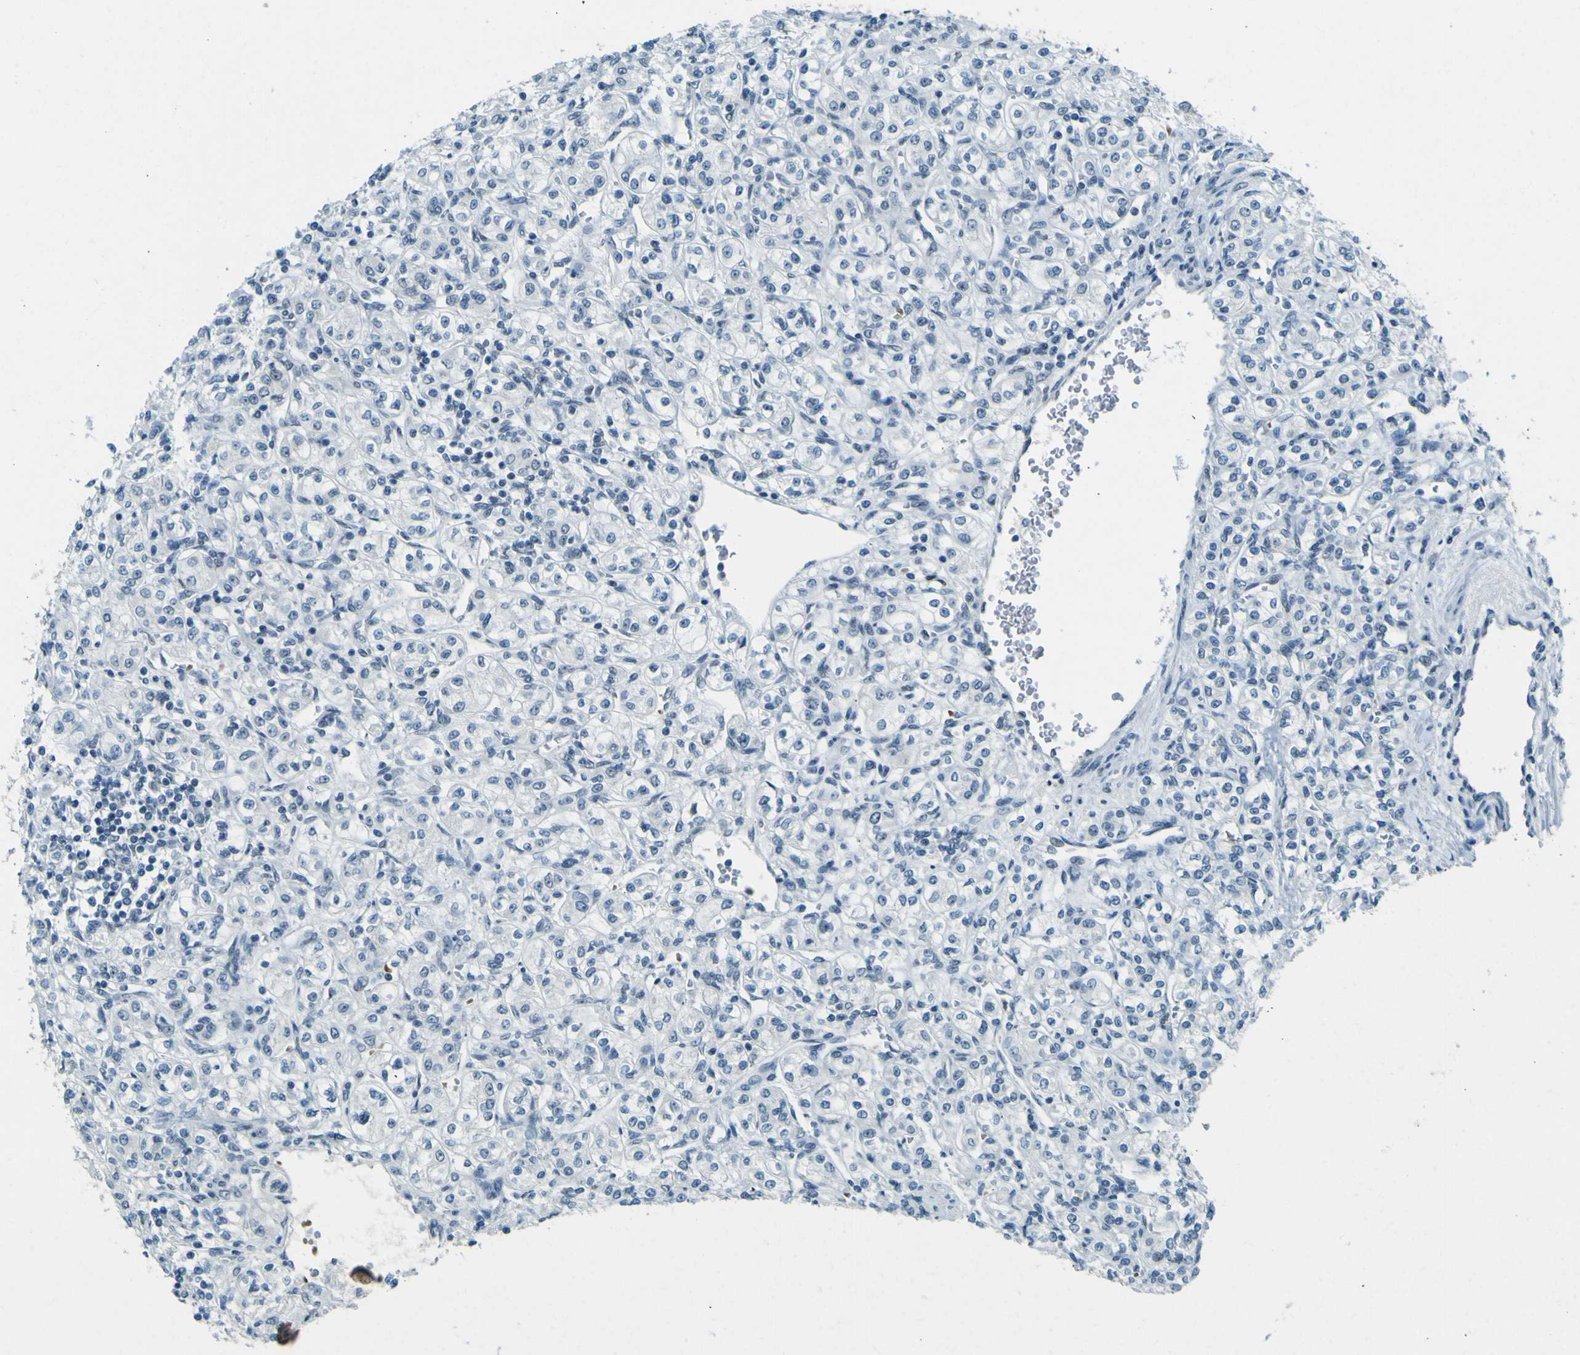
{"staining": {"intensity": "negative", "quantity": "none", "location": "none"}, "tissue": "renal cancer", "cell_type": "Tumor cells", "image_type": "cancer", "snomed": [{"axis": "morphology", "description": "Adenocarcinoma, NOS"}, {"axis": "topography", "description": "Kidney"}], "caption": "Immunohistochemistry of human renal cancer exhibits no staining in tumor cells.", "gene": "CEBPG", "patient": {"sex": "male", "age": 77}}